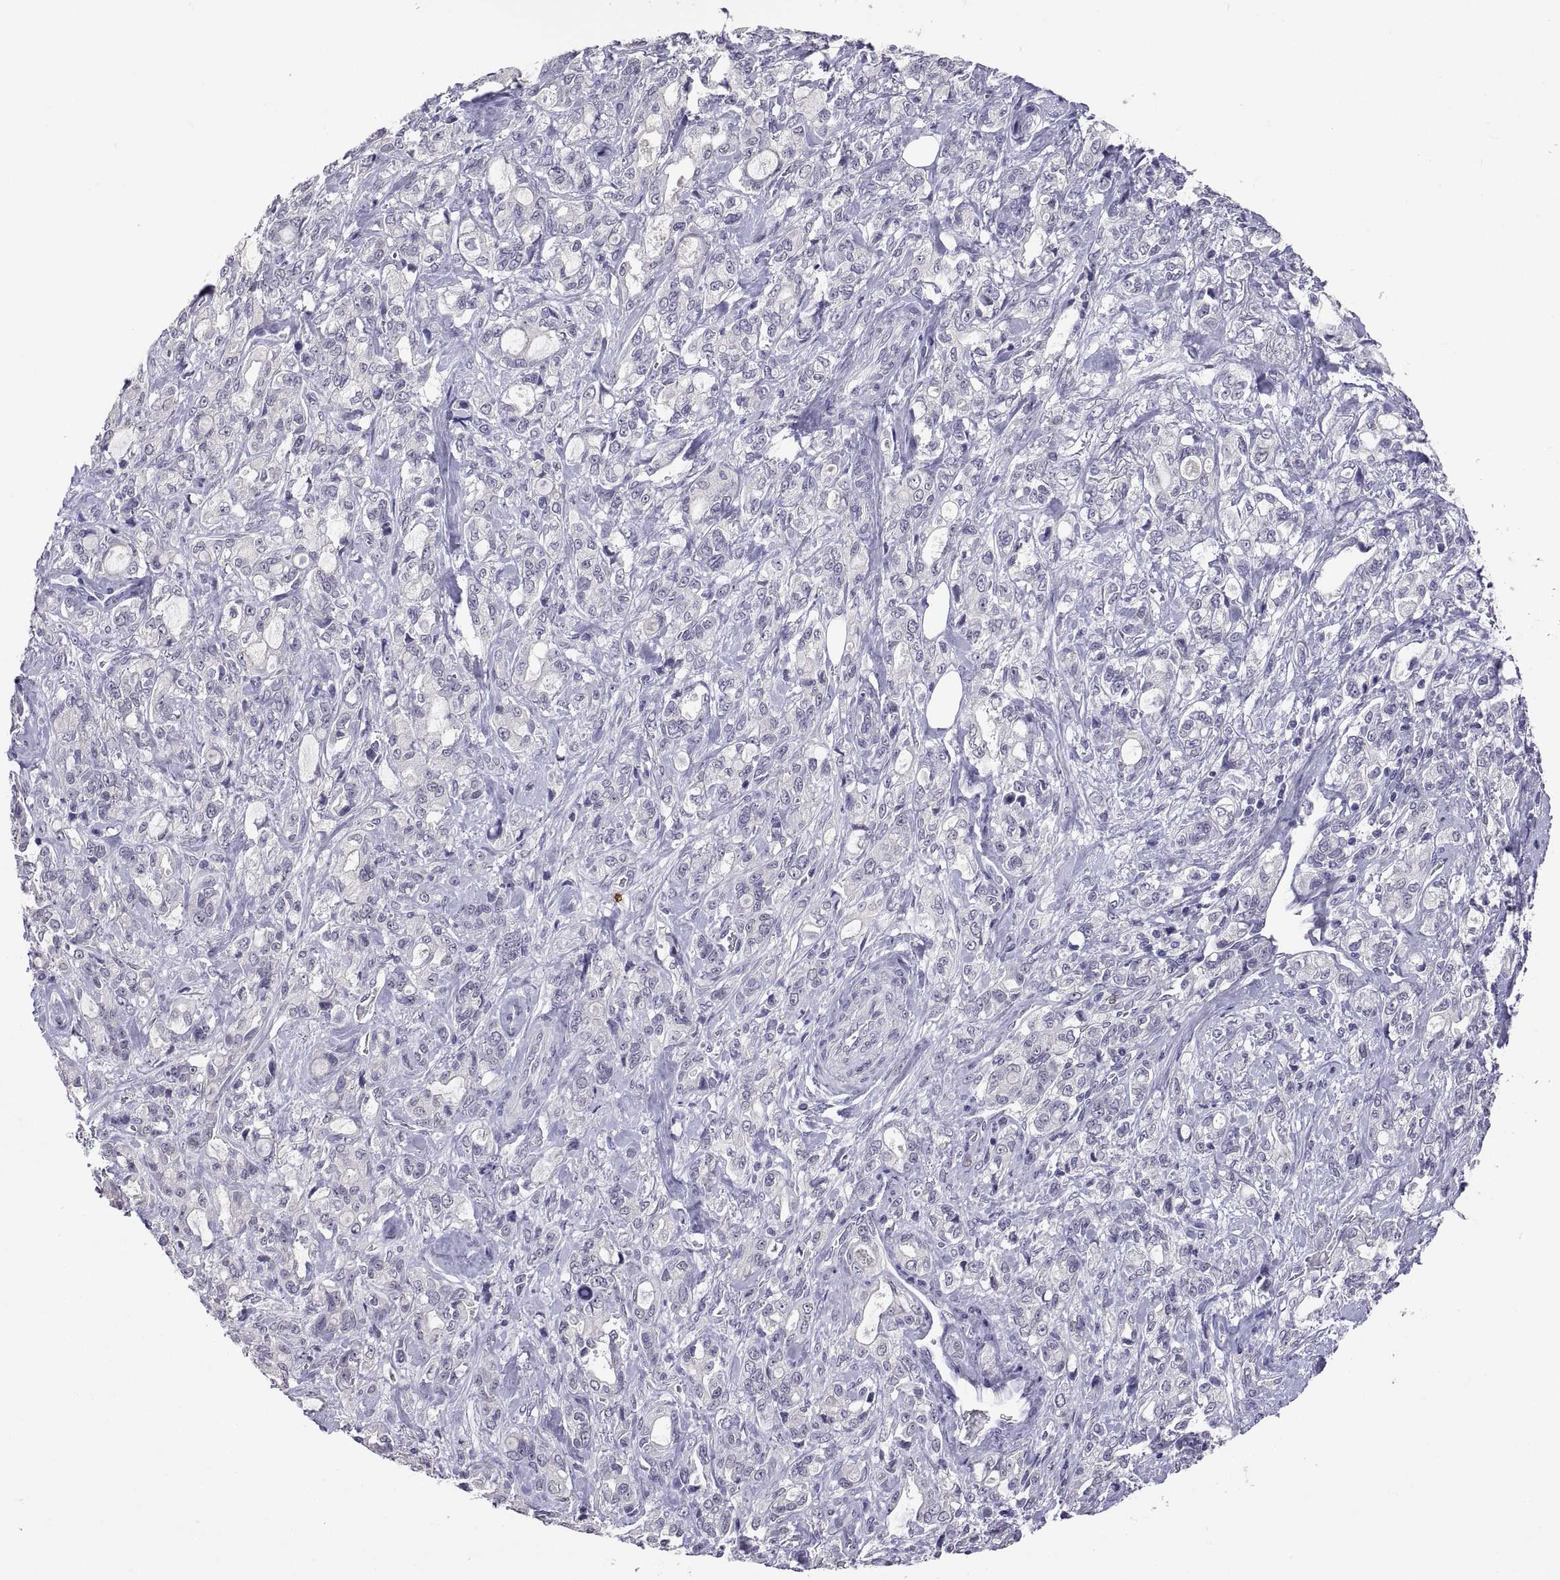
{"staining": {"intensity": "negative", "quantity": "none", "location": "none"}, "tissue": "stomach cancer", "cell_type": "Tumor cells", "image_type": "cancer", "snomed": [{"axis": "morphology", "description": "Adenocarcinoma, NOS"}, {"axis": "topography", "description": "Stomach"}], "caption": "There is no significant expression in tumor cells of stomach adenocarcinoma.", "gene": "MS4A1", "patient": {"sex": "male", "age": 63}}